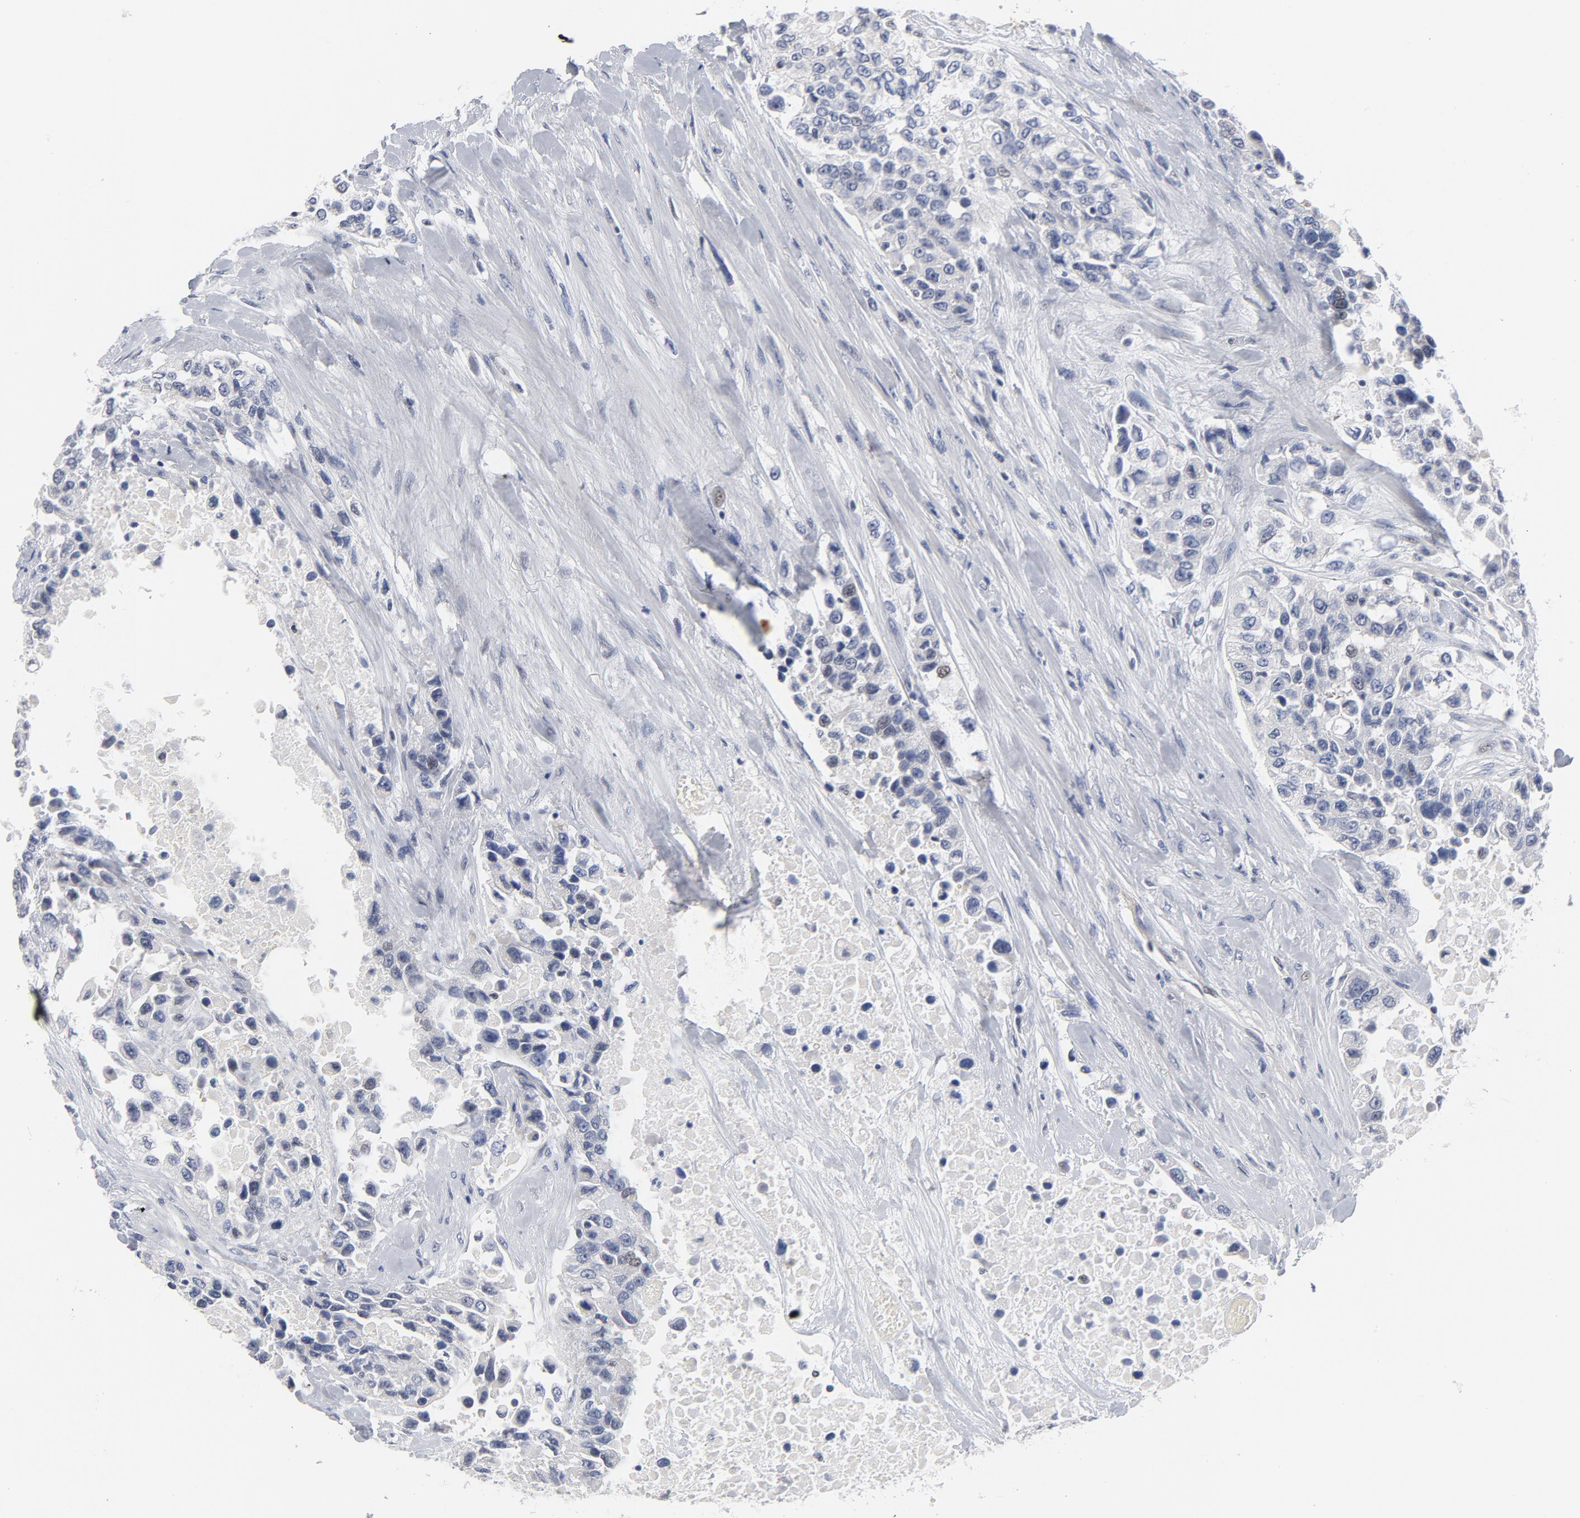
{"staining": {"intensity": "negative", "quantity": "none", "location": "none"}, "tissue": "urothelial cancer", "cell_type": "Tumor cells", "image_type": "cancer", "snomed": [{"axis": "morphology", "description": "Urothelial carcinoma, High grade"}, {"axis": "topography", "description": "Urinary bladder"}], "caption": "Urothelial carcinoma (high-grade) stained for a protein using immunohistochemistry (IHC) exhibits no expression tumor cells.", "gene": "KCNK13", "patient": {"sex": "female", "age": 80}}